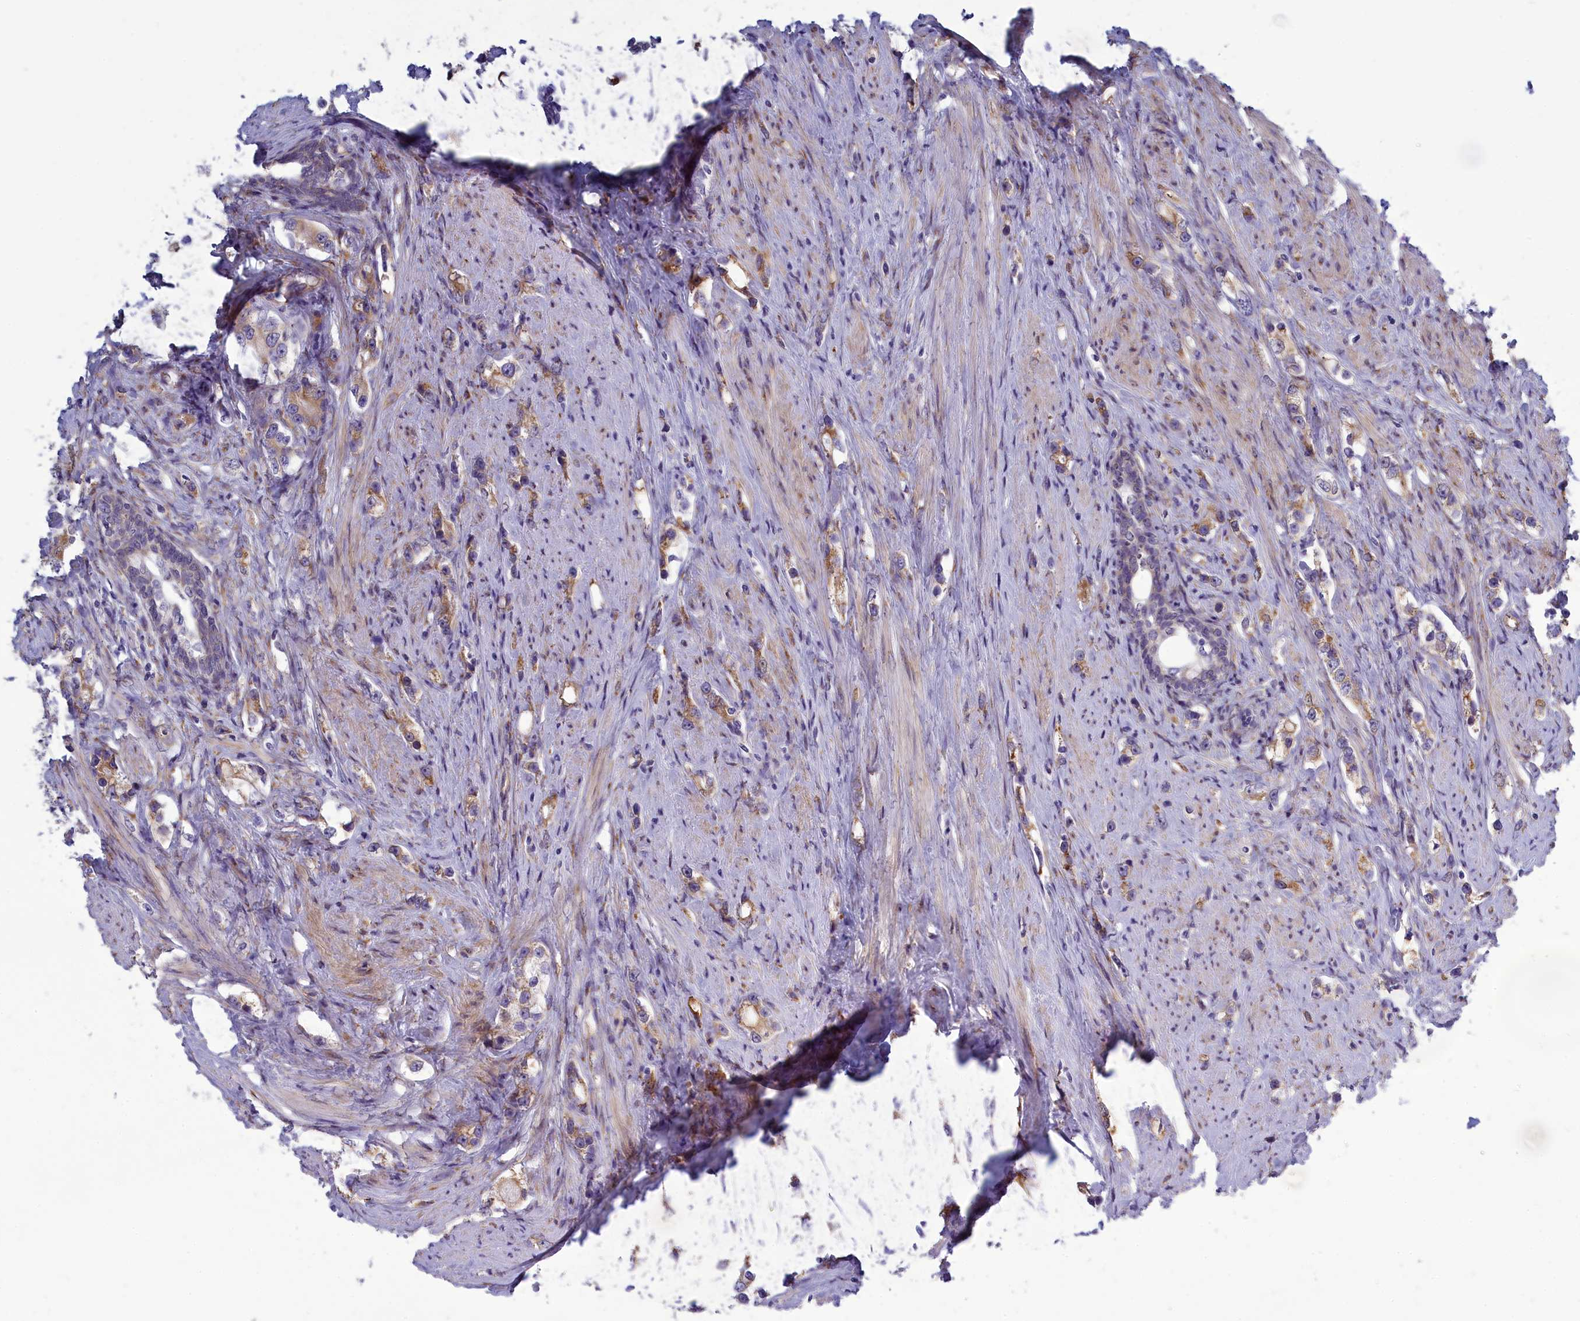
{"staining": {"intensity": "moderate", "quantity": "25%-75%", "location": "cytoplasmic/membranous"}, "tissue": "prostate cancer", "cell_type": "Tumor cells", "image_type": "cancer", "snomed": [{"axis": "morphology", "description": "Adenocarcinoma, High grade"}, {"axis": "topography", "description": "Prostate"}], "caption": "IHC histopathology image of prostate cancer stained for a protein (brown), which displays medium levels of moderate cytoplasmic/membranous staining in approximately 25%-75% of tumor cells.", "gene": "CENATAC", "patient": {"sex": "male", "age": 63}}